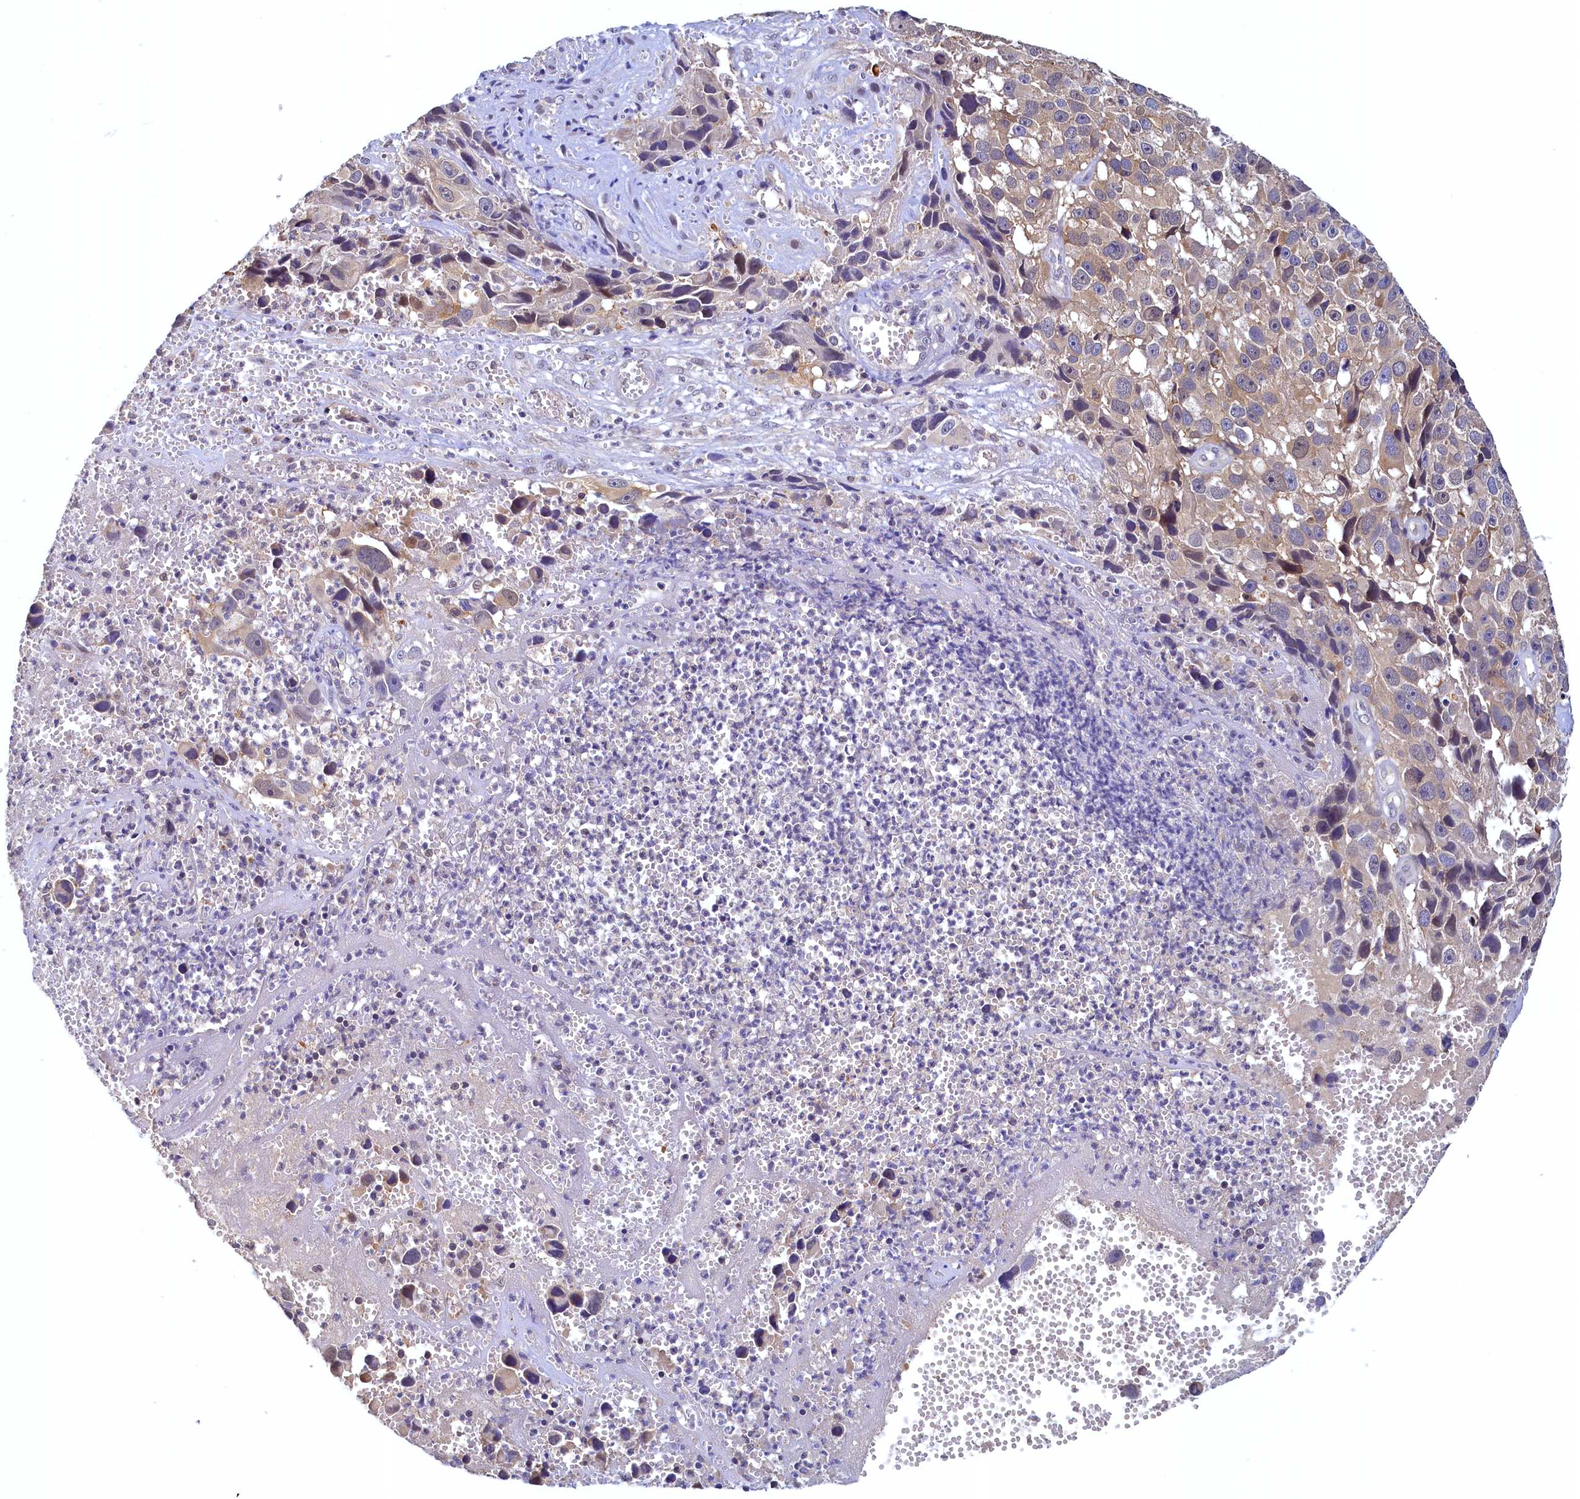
{"staining": {"intensity": "moderate", "quantity": "25%-75%", "location": "cytoplasmic/membranous"}, "tissue": "melanoma", "cell_type": "Tumor cells", "image_type": "cancer", "snomed": [{"axis": "morphology", "description": "Malignant melanoma, NOS"}, {"axis": "topography", "description": "Skin"}], "caption": "Protein staining exhibits moderate cytoplasmic/membranous positivity in about 25%-75% of tumor cells in malignant melanoma.", "gene": "PAAF1", "patient": {"sex": "male", "age": 84}}